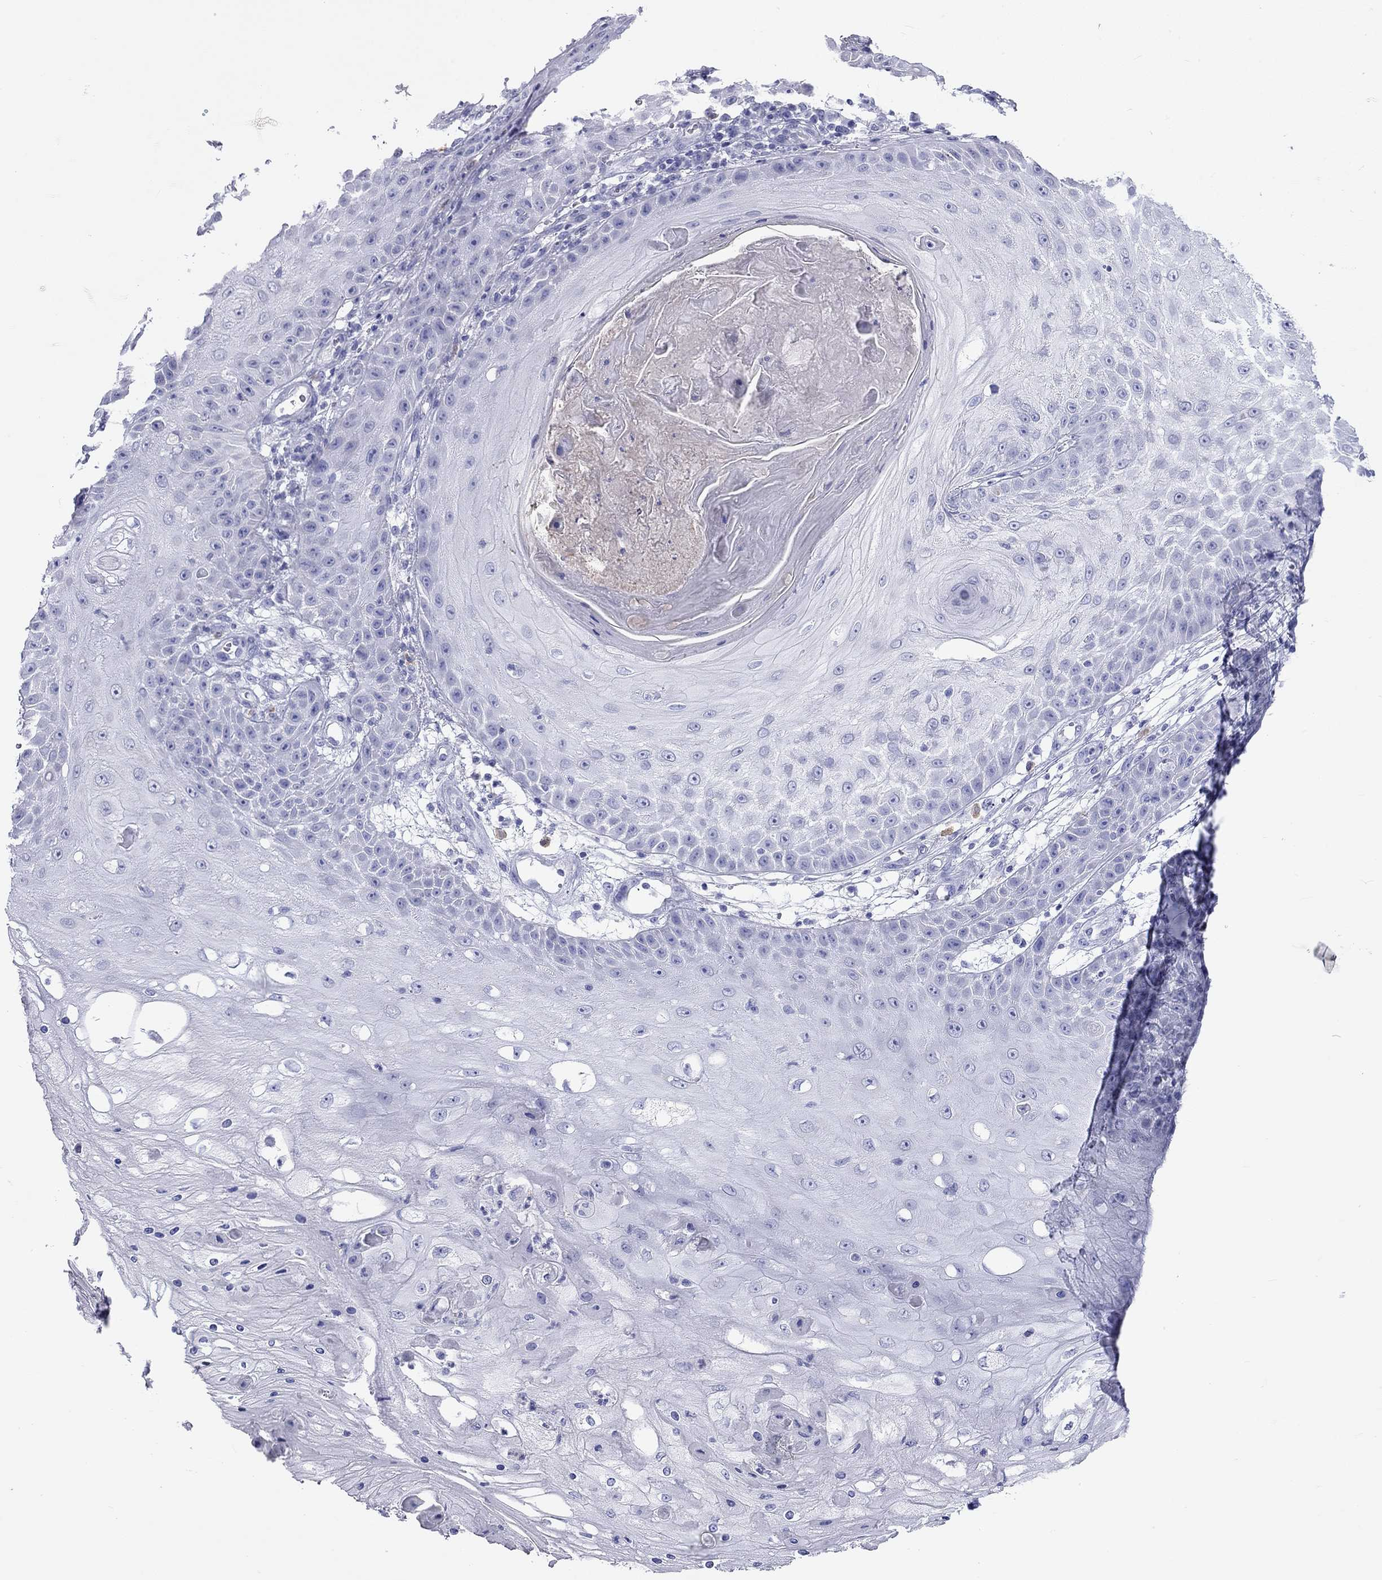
{"staining": {"intensity": "negative", "quantity": "none", "location": "none"}, "tissue": "skin cancer", "cell_type": "Tumor cells", "image_type": "cancer", "snomed": [{"axis": "morphology", "description": "Squamous cell carcinoma, NOS"}, {"axis": "topography", "description": "Skin"}], "caption": "Skin squamous cell carcinoma stained for a protein using immunohistochemistry (IHC) displays no expression tumor cells.", "gene": "DPY19L2", "patient": {"sex": "male", "age": 70}}